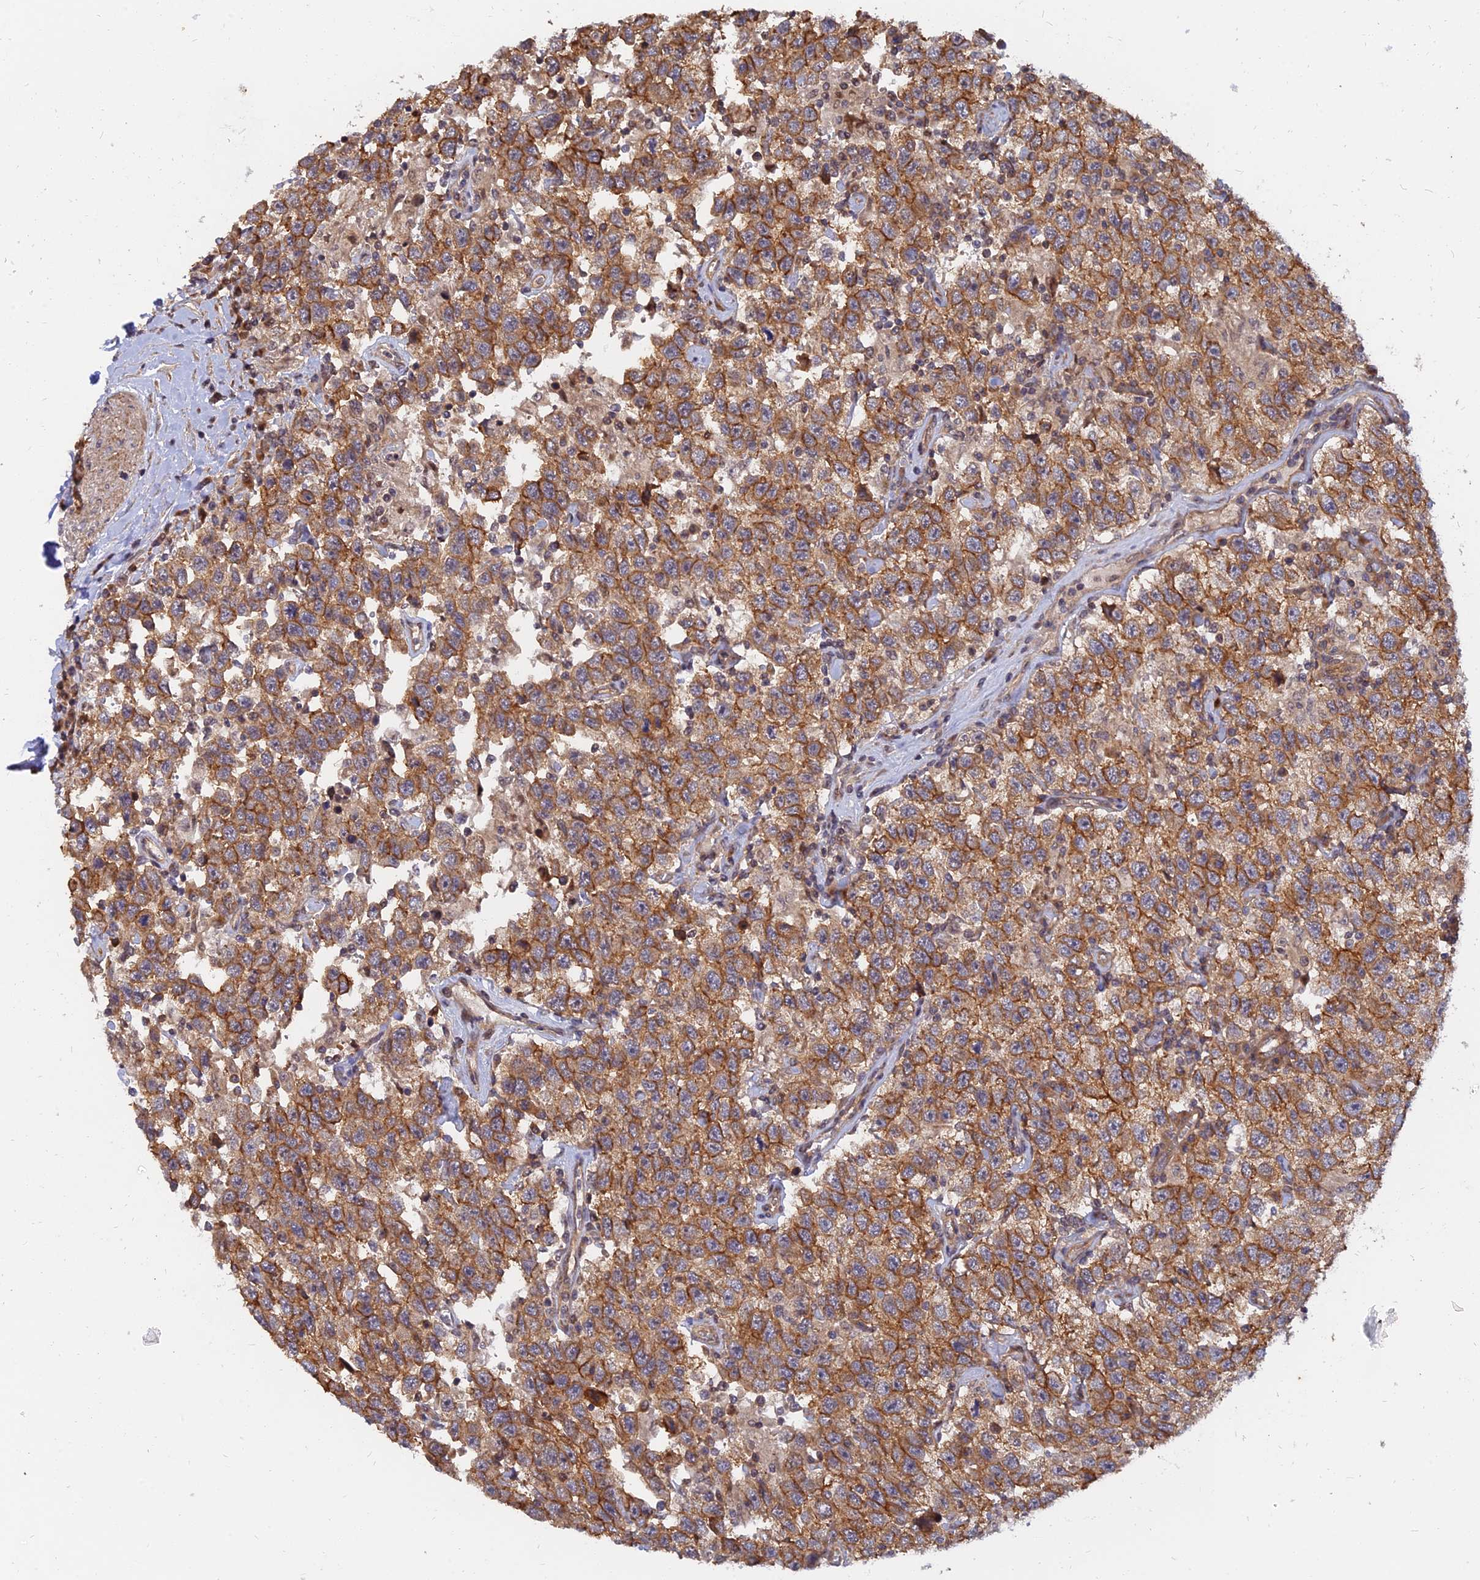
{"staining": {"intensity": "moderate", "quantity": ">75%", "location": "cytoplasmic/membranous"}, "tissue": "testis cancer", "cell_type": "Tumor cells", "image_type": "cancer", "snomed": [{"axis": "morphology", "description": "Seminoma, NOS"}, {"axis": "topography", "description": "Testis"}], "caption": "Immunohistochemical staining of human testis seminoma shows moderate cytoplasmic/membranous protein positivity in about >75% of tumor cells.", "gene": "WDR41", "patient": {"sex": "male", "age": 41}}